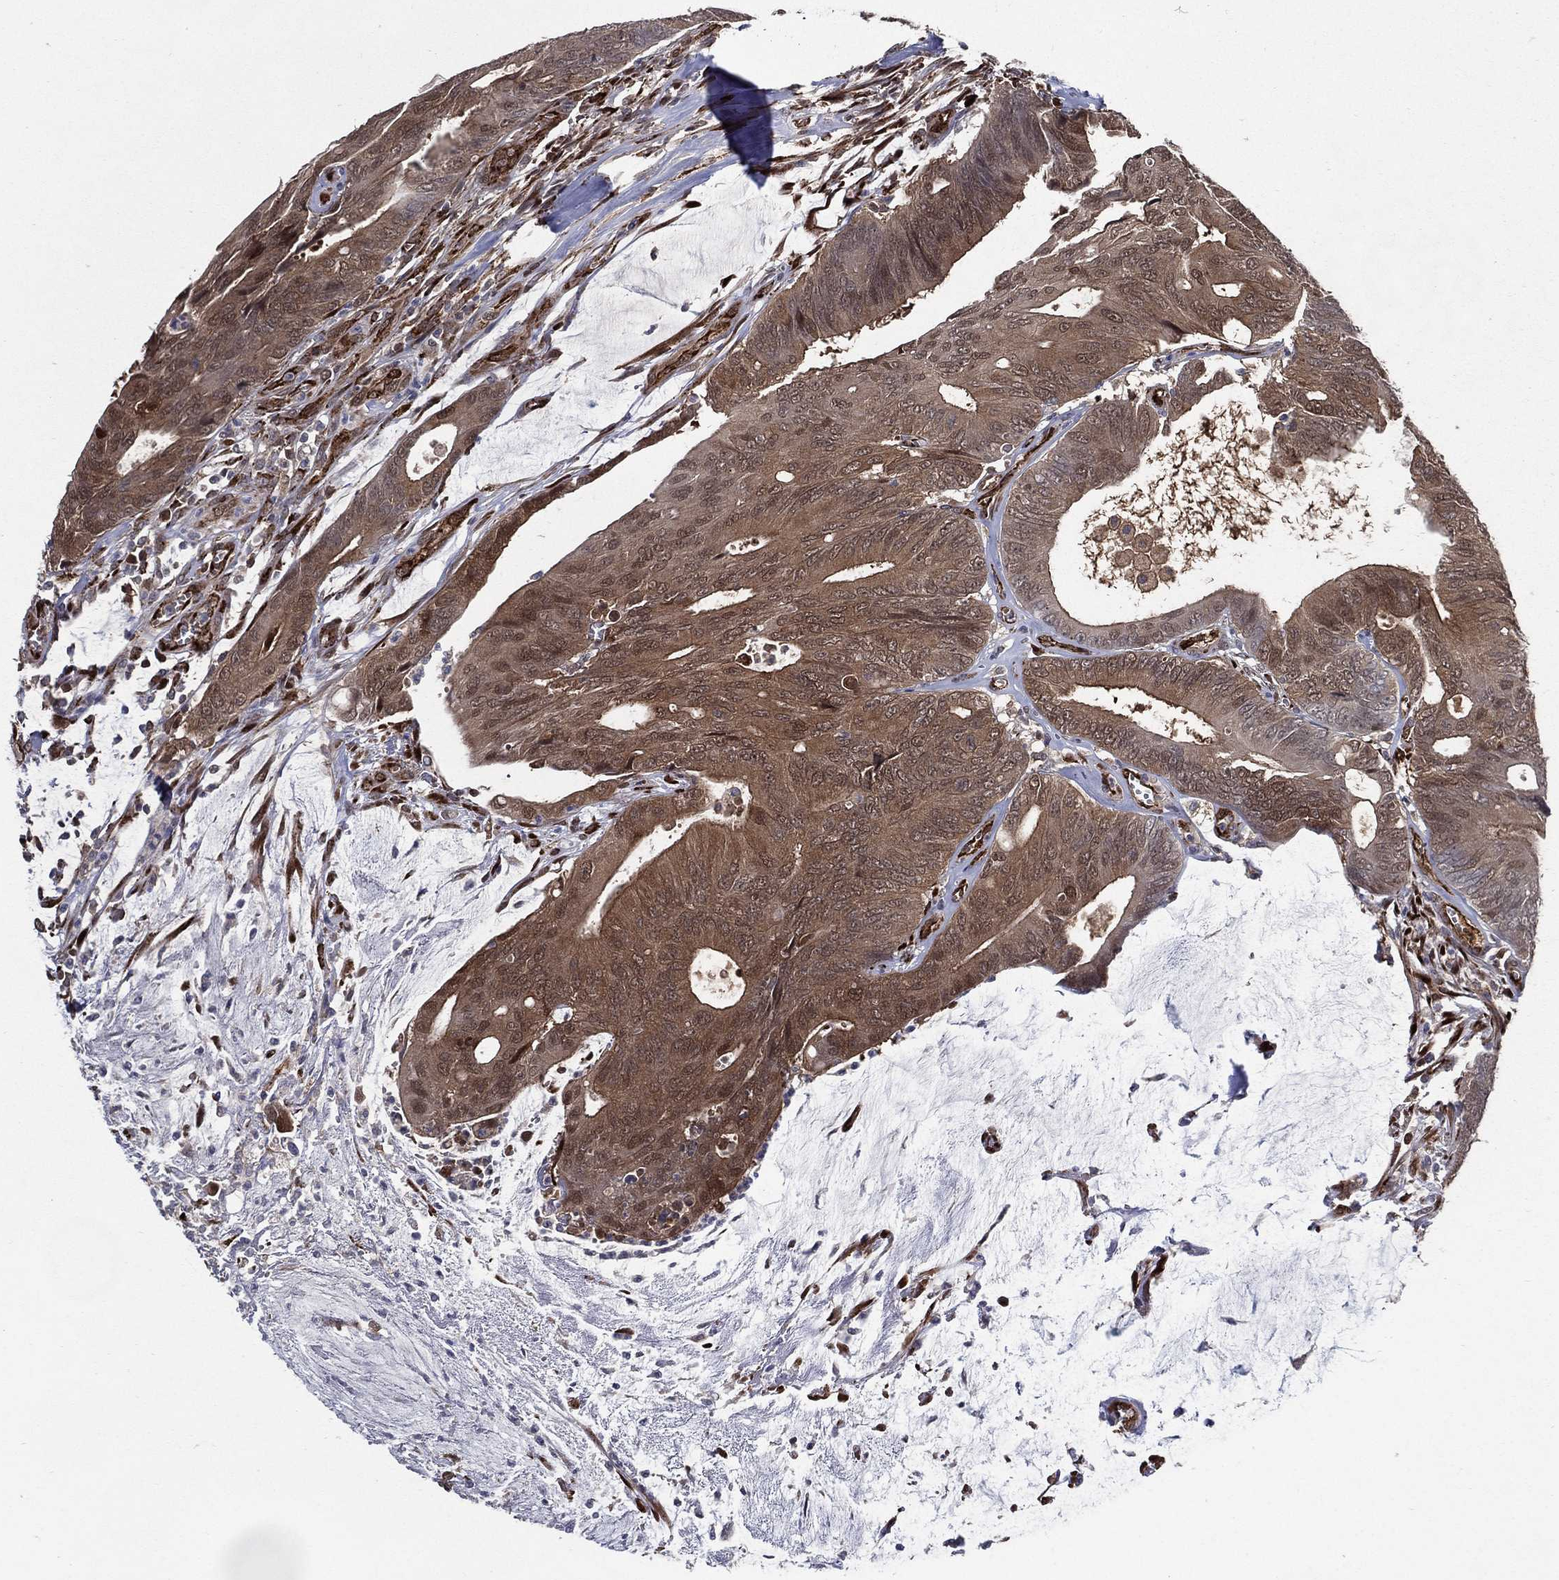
{"staining": {"intensity": "moderate", "quantity": "25%-75%", "location": "cytoplasmic/membranous,nuclear"}, "tissue": "colorectal cancer", "cell_type": "Tumor cells", "image_type": "cancer", "snomed": [{"axis": "morphology", "description": "Normal tissue, NOS"}, {"axis": "morphology", "description": "Adenocarcinoma, NOS"}, {"axis": "topography", "description": "Colon"}], "caption": "Adenocarcinoma (colorectal) was stained to show a protein in brown. There is medium levels of moderate cytoplasmic/membranous and nuclear expression in about 25%-75% of tumor cells.", "gene": "ARHGAP11A", "patient": {"sex": "male", "age": 65}}